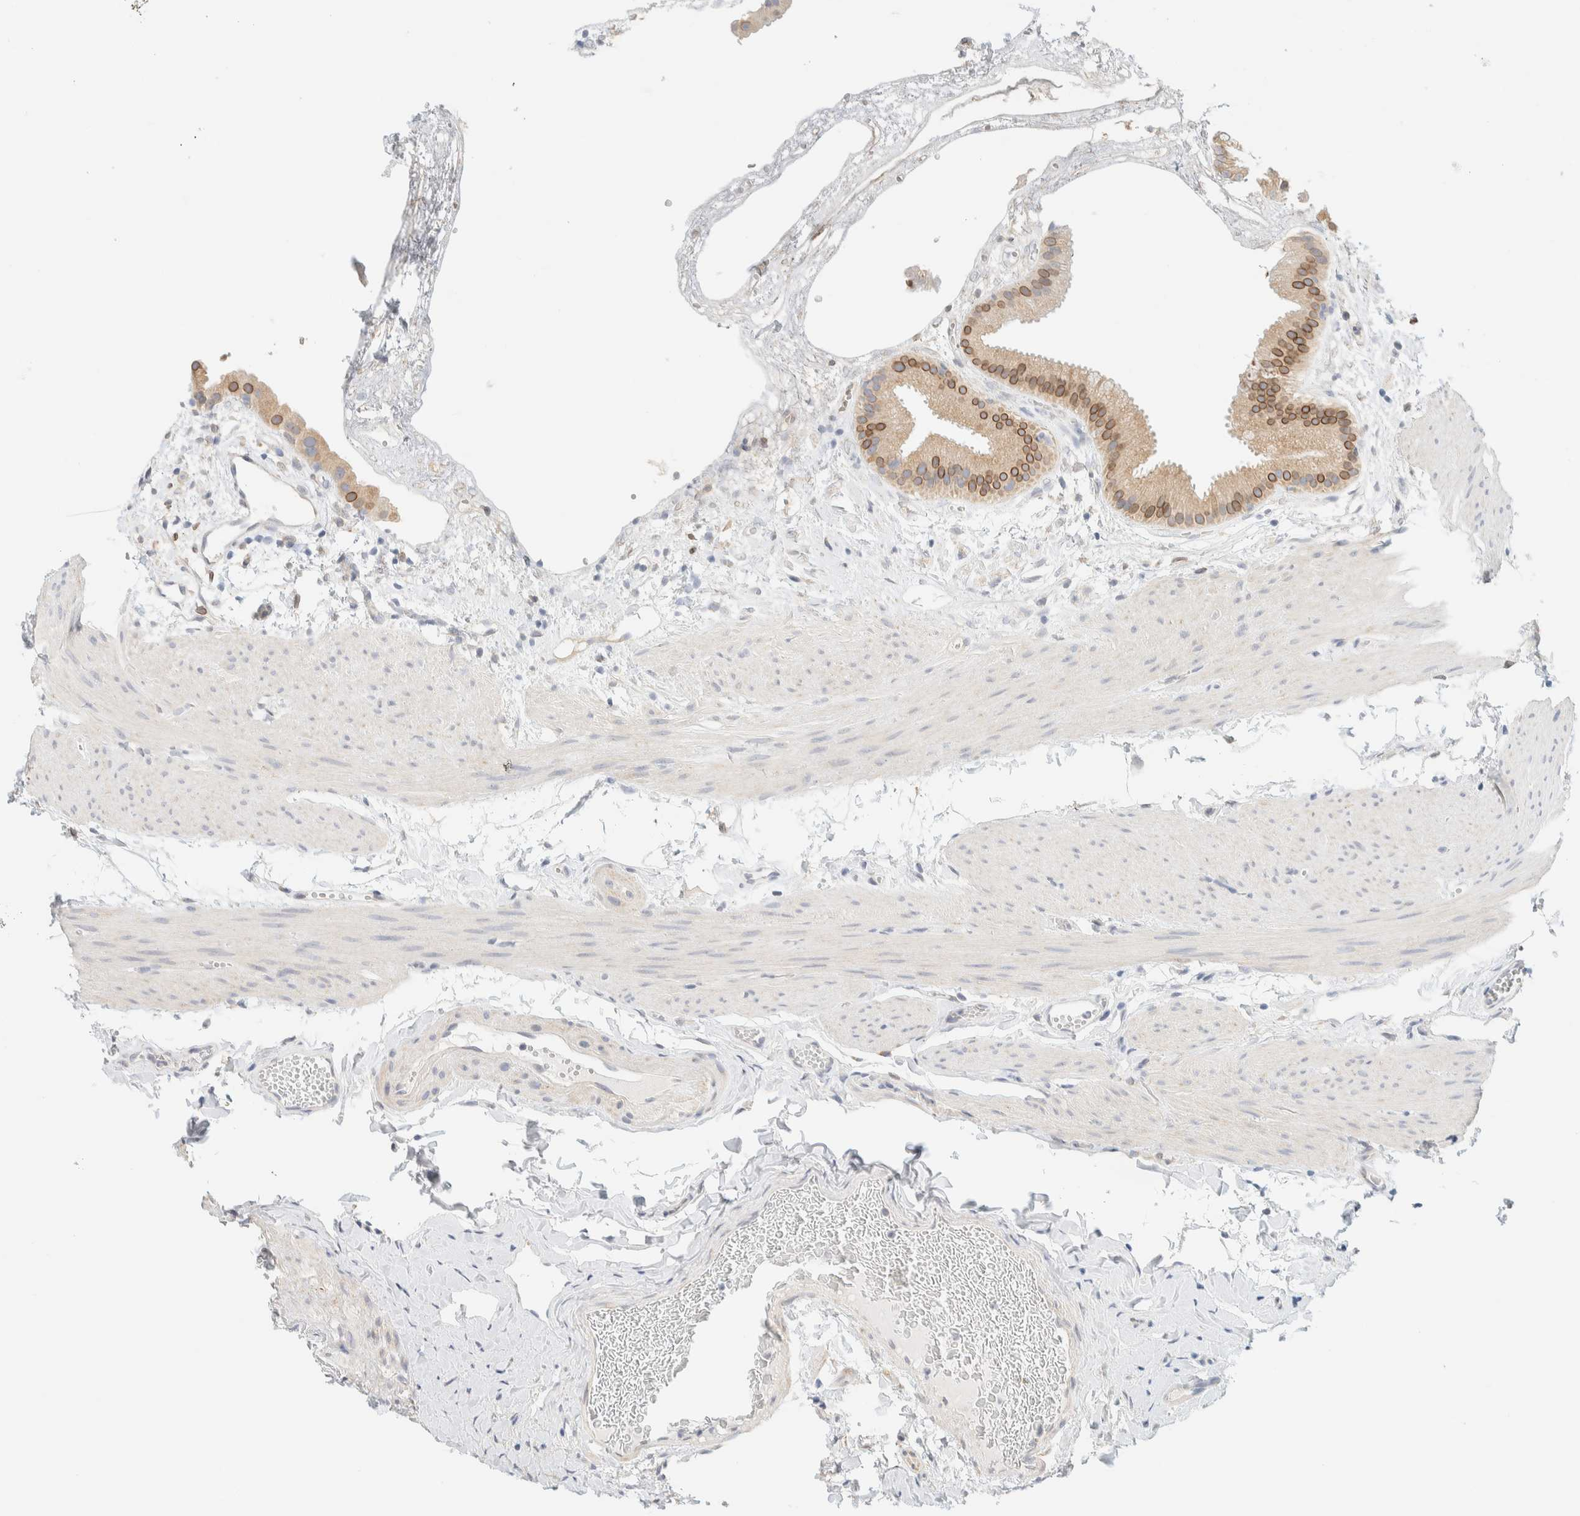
{"staining": {"intensity": "moderate", "quantity": ">75%", "location": "cytoplasmic/membranous"}, "tissue": "gallbladder", "cell_type": "Glandular cells", "image_type": "normal", "snomed": [{"axis": "morphology", "description": "Normal tissue, NOS"}, {"axis": "topography", "description": "Gallbladder"}], "caption": "An immunohistochemistry photomicrograph of benign tissue is shown. Protein staining in brown highlights moderate cytoplasmic/membranous positivity in gallbladder within glandular cells.", "gene": "NT5C", "patient": {"sex": "female", "age": 64}}